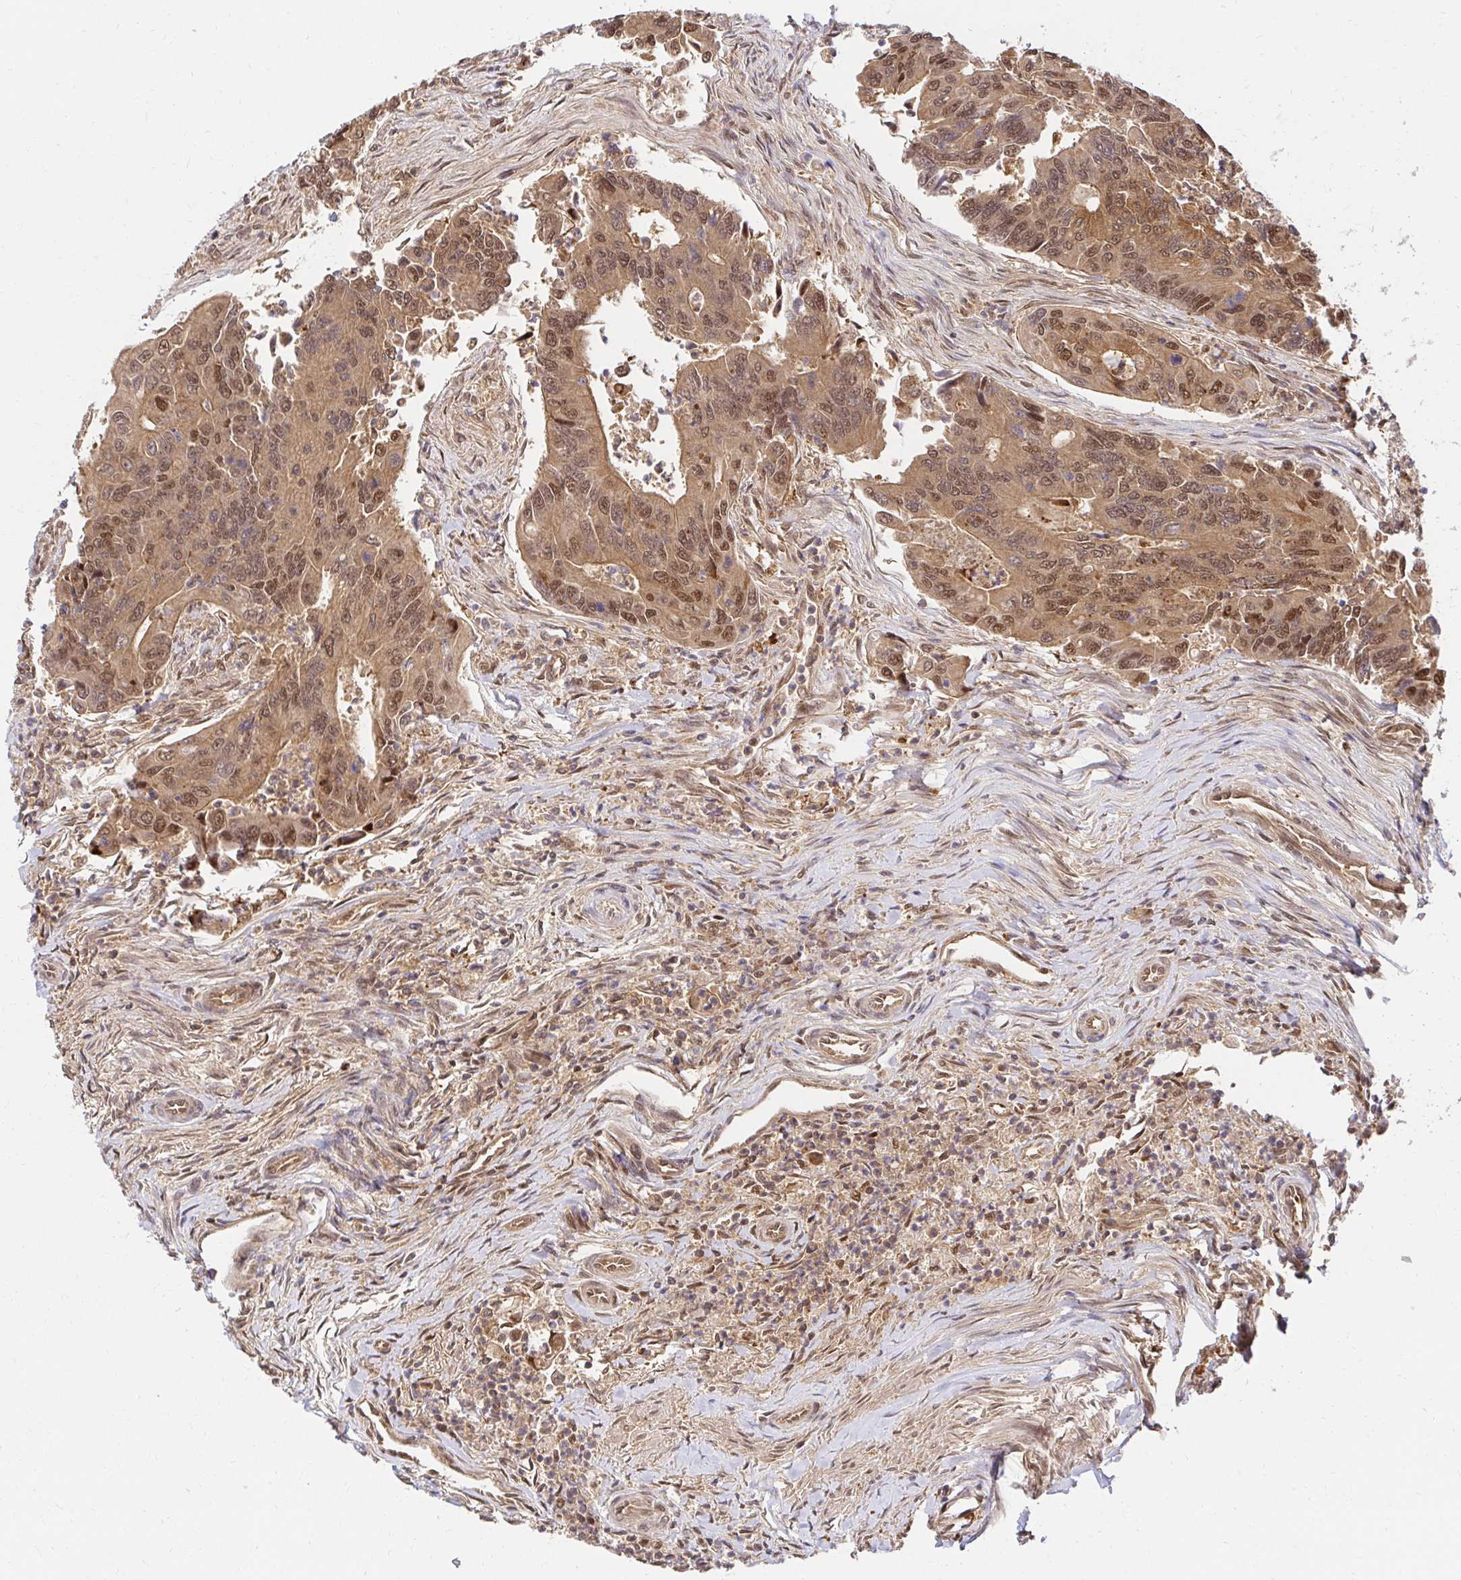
{"staining": {"intensity": "moderate", "quantity": ">75%", "location": "cytoplasmic/membranous,nuclear"}, "tissue": "colorectal cancer", "cell_type": "Tumor cells", "image_type": "cancer", "snomed": [{"axis": "morphology", "description": "Adenocarcinoma, NOS"}, {"axis": "topography", "description": "Colon"}], "caption": "A histopathology image of colorectal adenocarcinoma stained for a protein demonstrates moderate cytoplasmic/membranous and nuclear brown staining in tumor cells.", "gene": "PSMA4", "patient": {"sex": "female", "age": 67}}